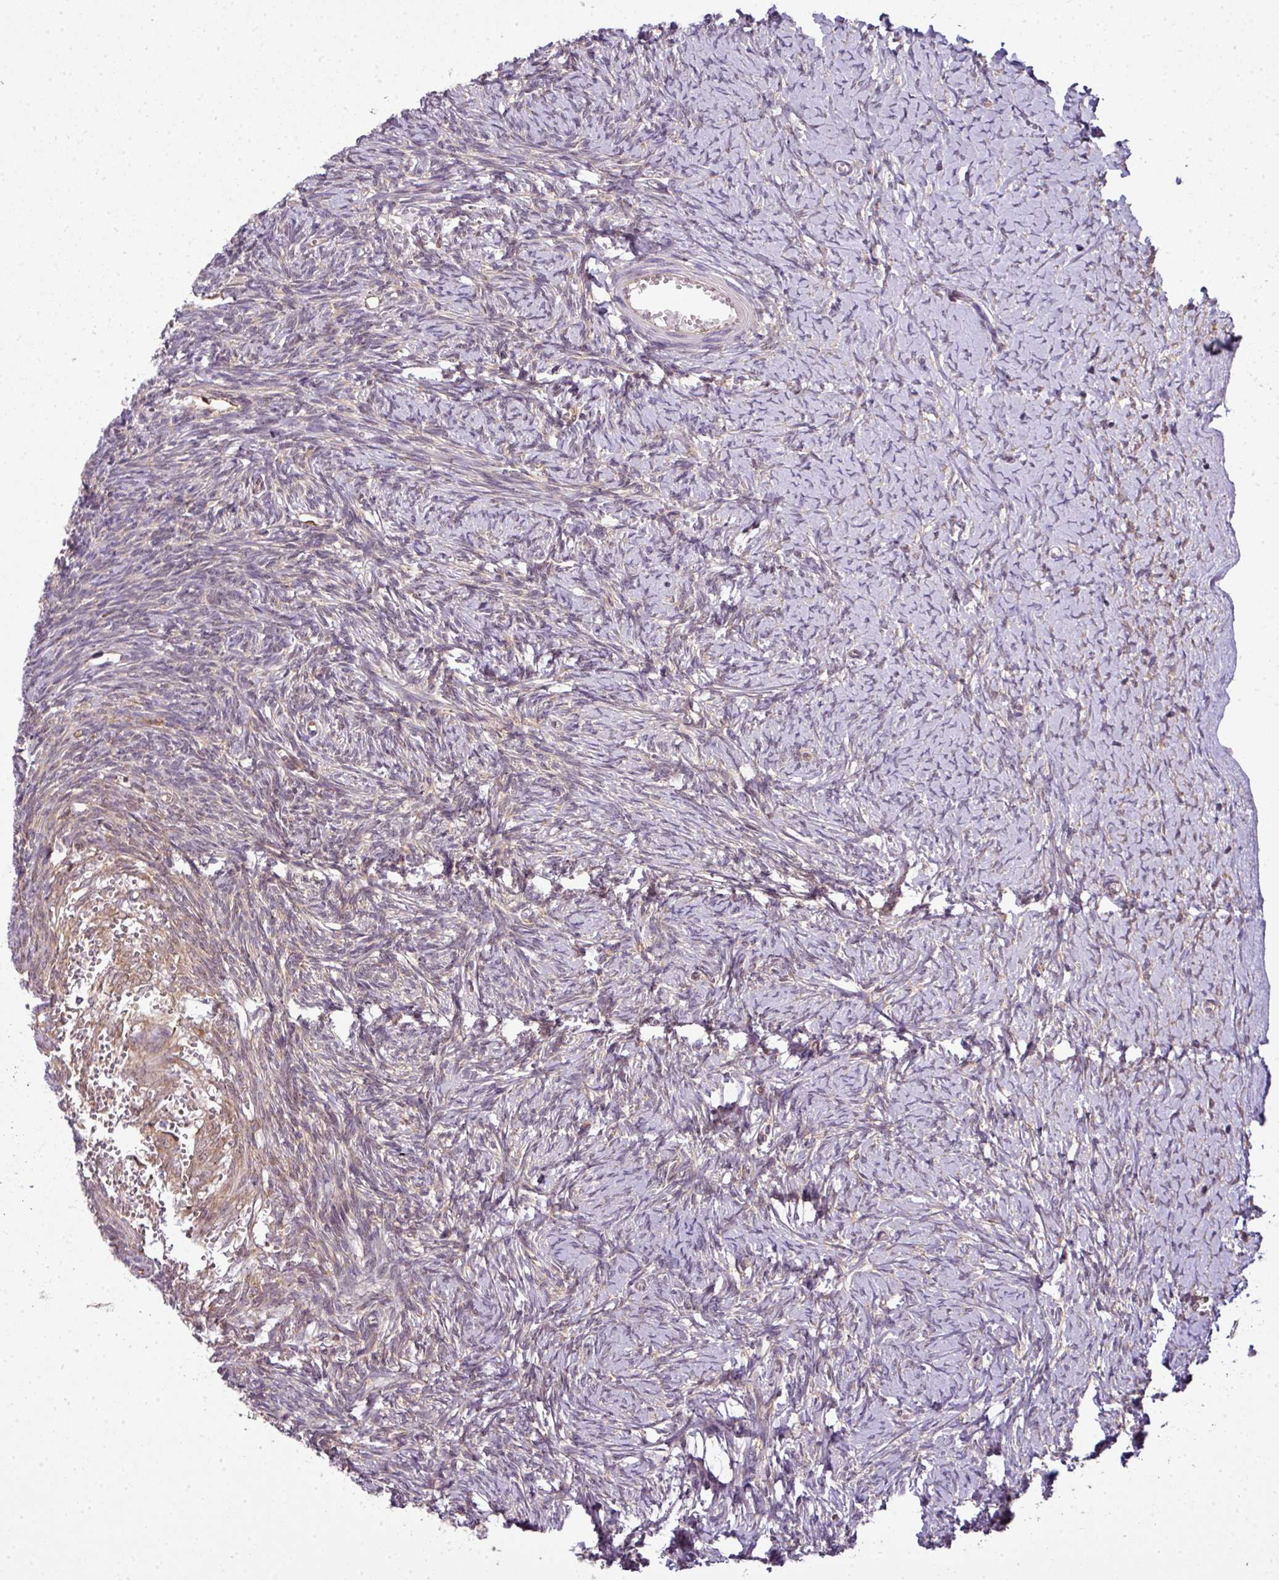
{"staining": {"intensity": "moderate", "quantity": "<25%", "location": "cytoplasmic/membranous"}, "tissue": "ovary", "cell_type": "Ovarian stroma cells", "image_type": "normal", "snomed": [{"axis": "morphology", "description": "Normal tissue, NOS"}, {"axis": "topography", "description": "Ovary"}], "caption": "Immunohistochemical staining of benign ovary displays moderate cytoplasmic/membranous protein staining in about <25% of ovarian stroma cells.", "gene": "RBM14", "patient": {"sex": "female", "age": 39}}